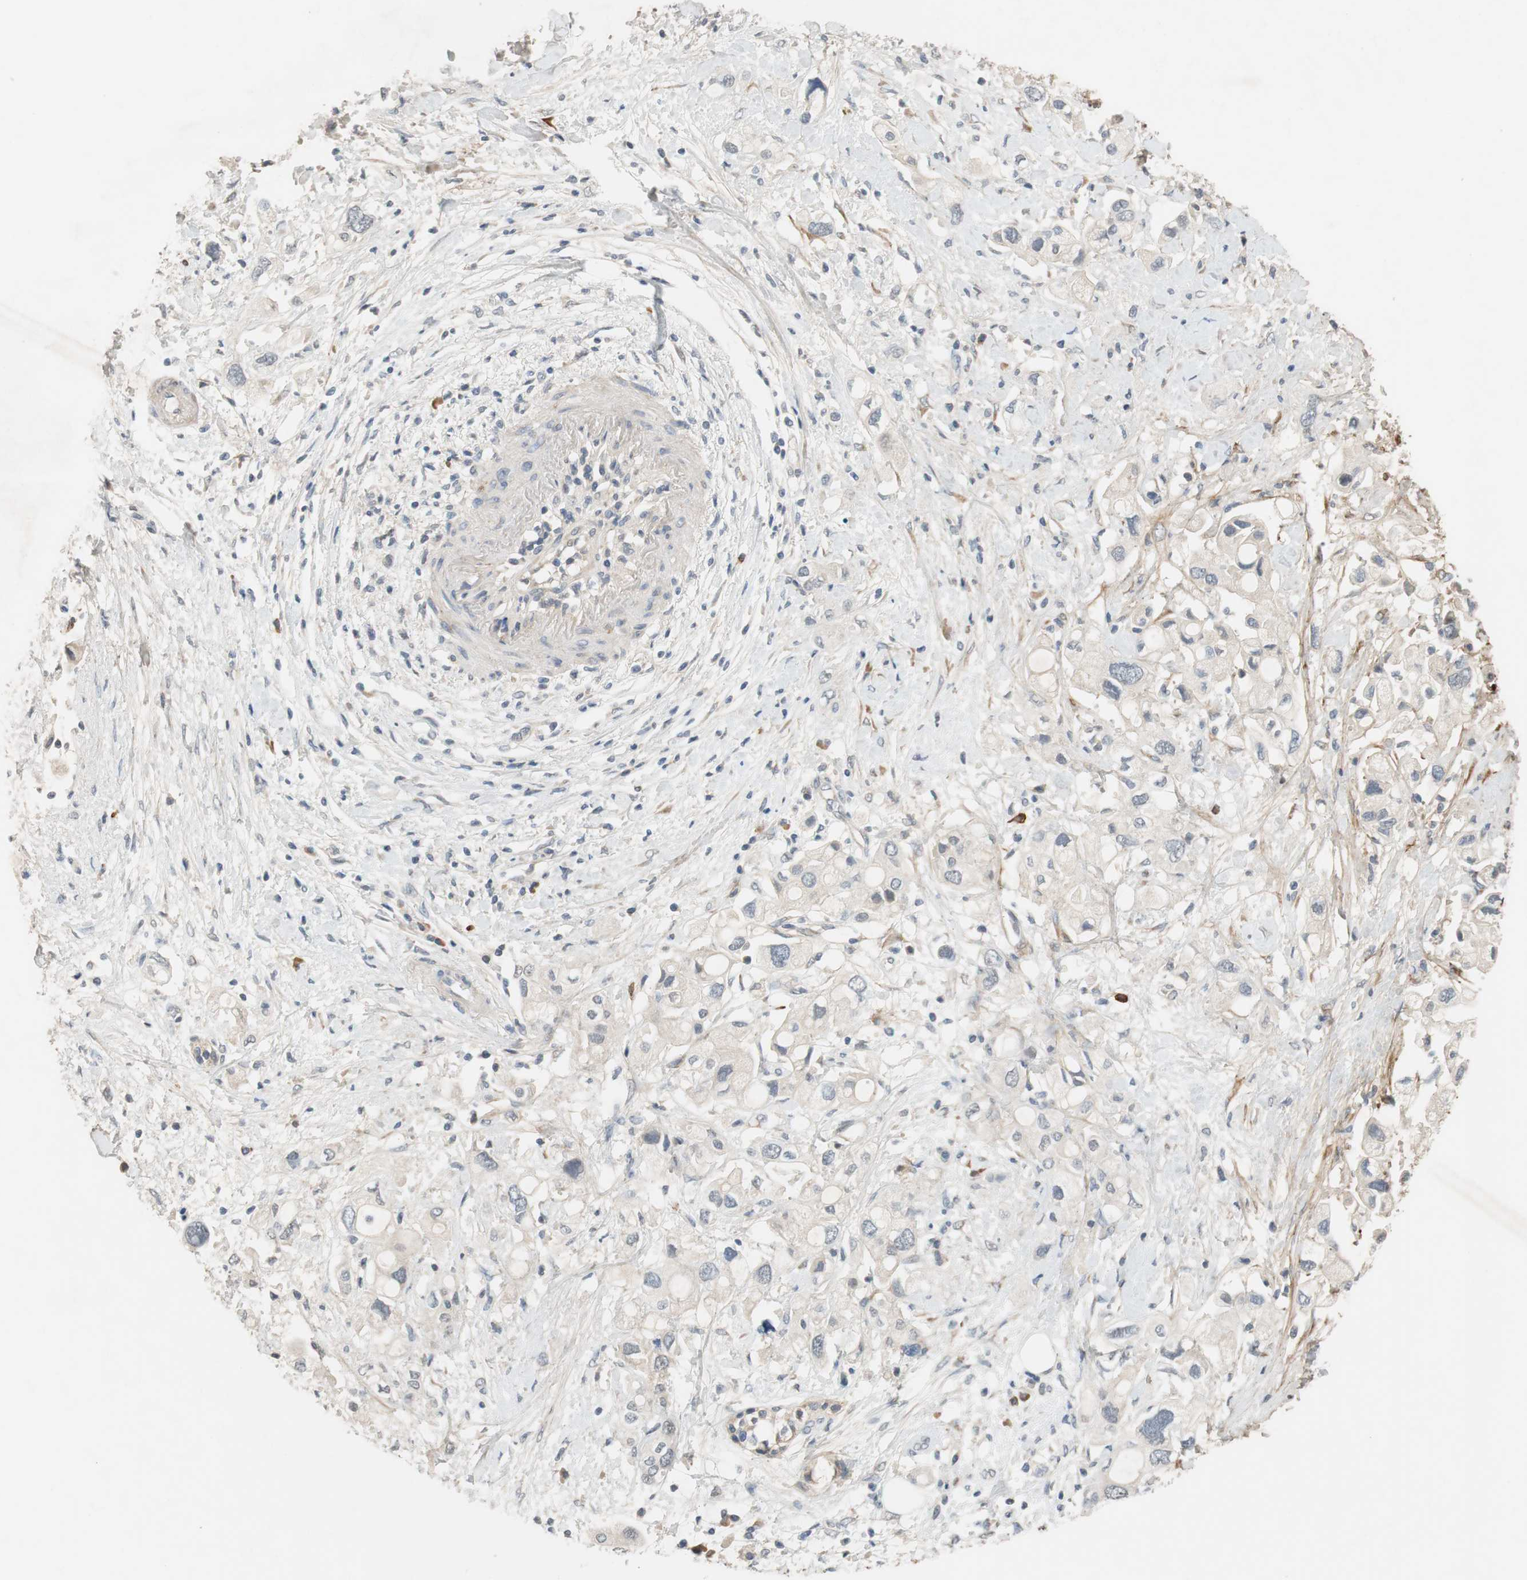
{"staining": {"intensity": "negative", "quantity": "none", "location": "none"}, "tissue": "pancreatic cancer", "cell_type": "Tumor cells", "image_type": "cancer", "snomed": [{"axis": "morphology", "description": "Adenocarcinoma, NOS"}, {"axis": "topography", "description": "Pancreas"}], "caption": "This is an IHC photomicrograph of pancreatic adenocarcinoma. There is no staining in tumor cells.", "gene": "COL12A1", "patient": {"sex": "female", "age": 56}}